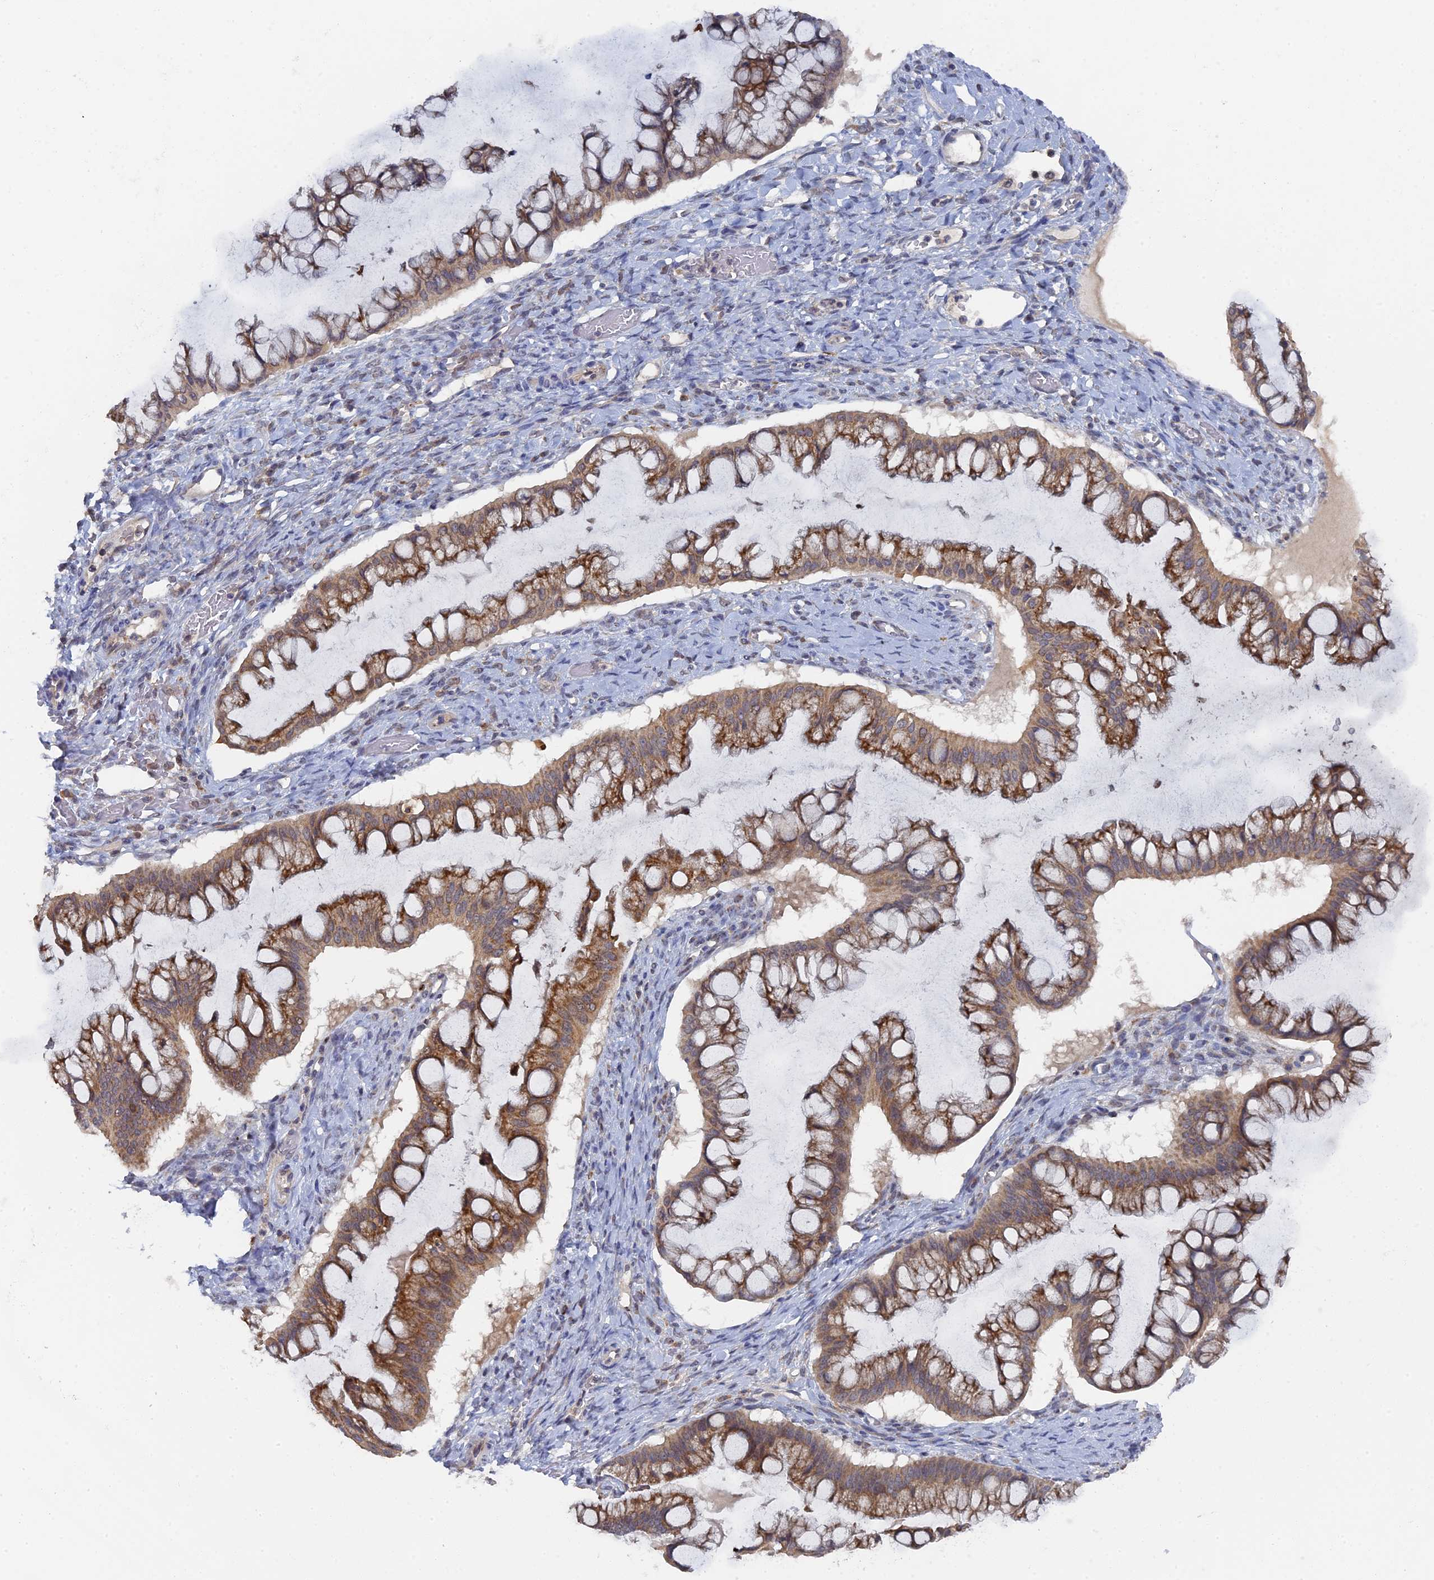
{"staining": {"intensity": "moderate", "quantity": ">75%", "location": "cytoplasmic/membranous"}, "tissue": "ovarian cancer", "cell_type": "Tumor cells", "image_type": "cancer", "snomed": [{"axis": "morphology", "description": "Cystadenocarcinoma, mucinous, NOS"}, {"axis": "topography", "description": "Ovary"}], "caption": "Immunohistochemistry (IHC) image of neoplastic tissue: ovarian mucinous cystadenocarcinoma stained using immunohistochemistry (IHC) demonstrates medium levels of moderate protein expression localized specifically in the cytoplasmic/membranous of tumor cells, appearing as a cytoplasmic/membranous brown color.", "gene": "MIGA2", "patient": {"sex": "female", "age": 73}}